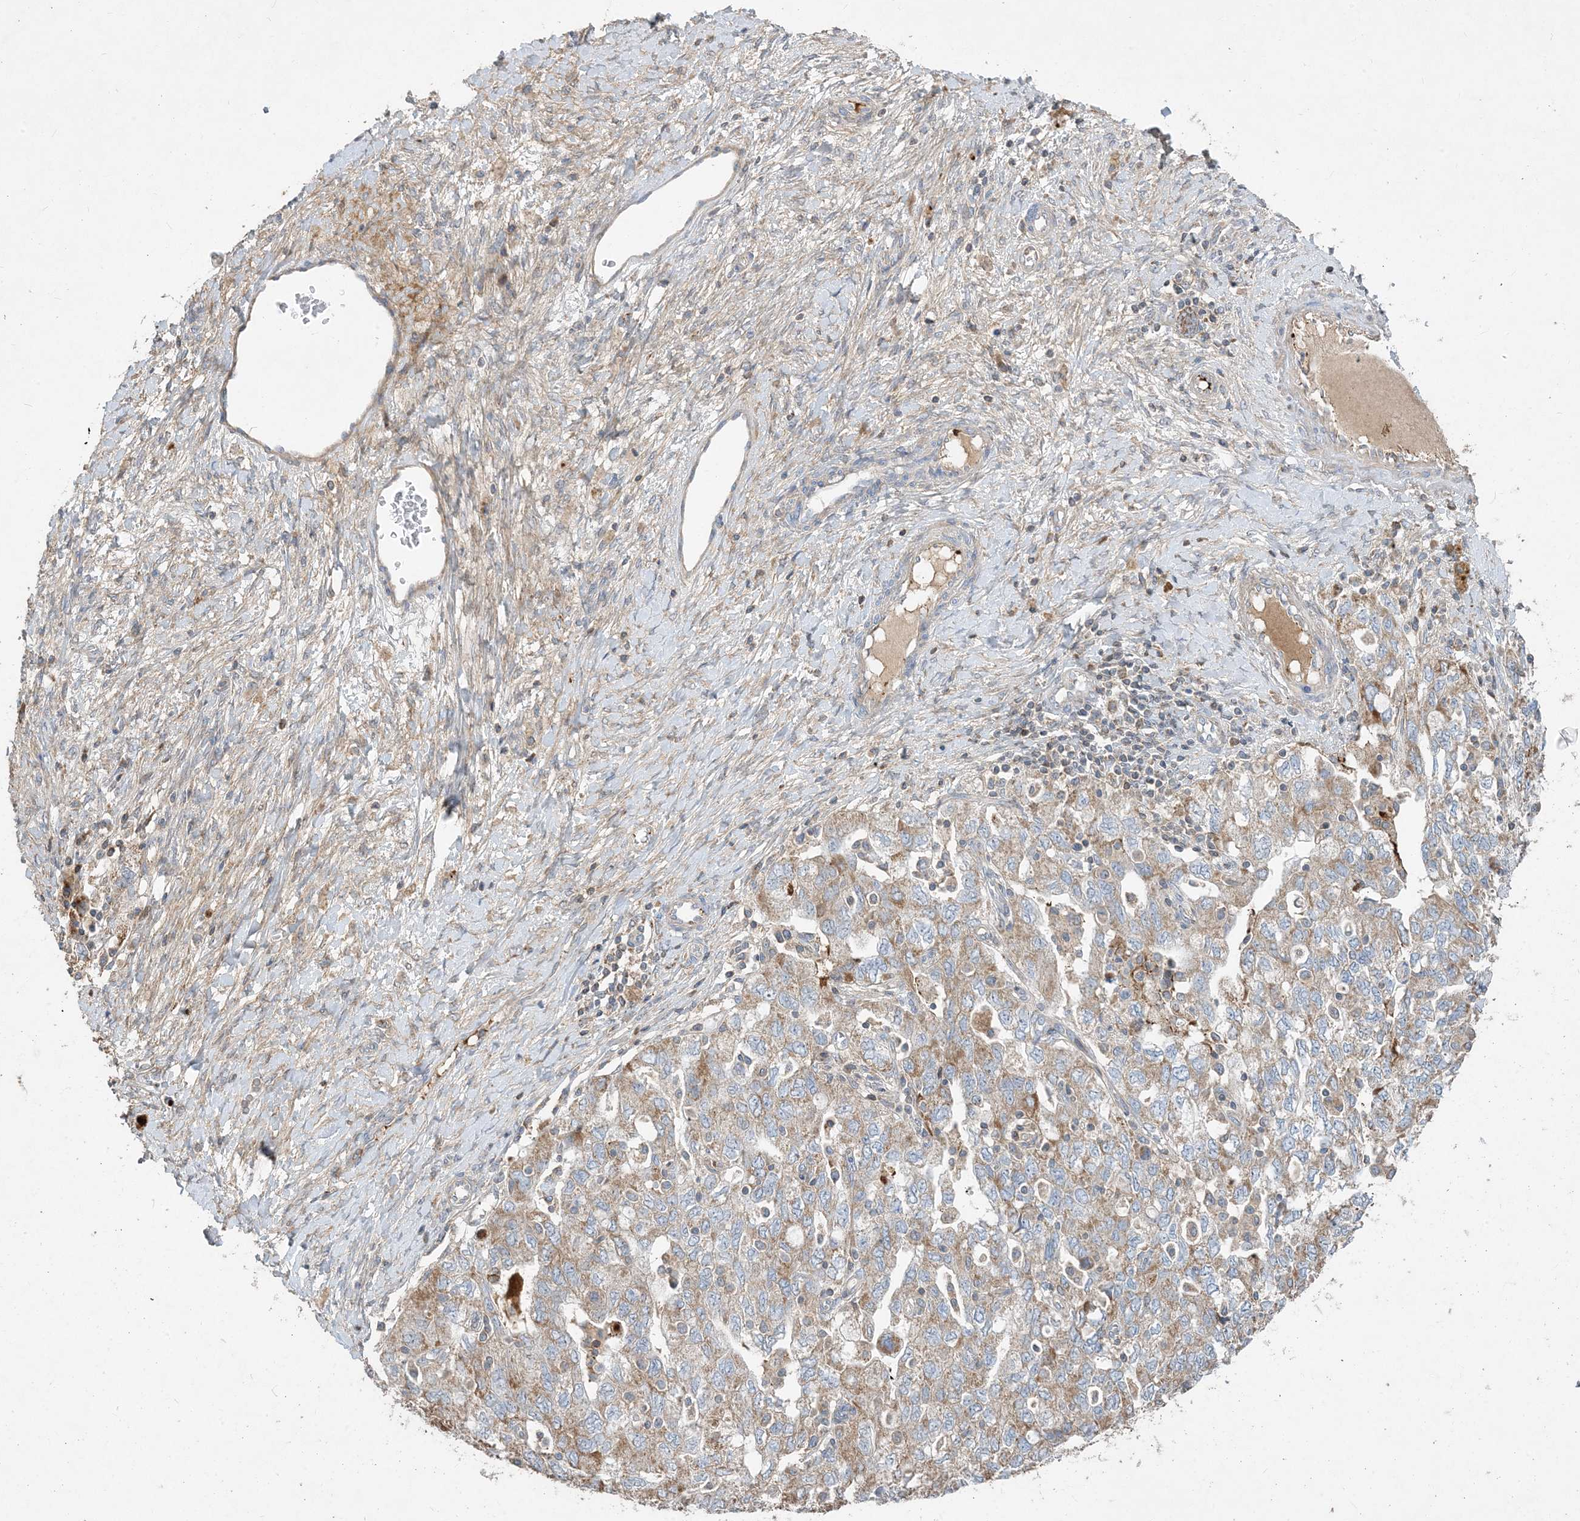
{"staining": {"intensity": "moderate", "quantity": "25%-75%", "location": "cytoplasmic/membranous"}, "tissue": "ovarian cancer", "cell_type": "Tumor cells", "image_type": "cancer", "snomed": [{"axis": "morphology", "description": "Carcinoma, NOS"}, {"axis": "morphology", "description": "Cystadenocarcinoma, serous, NOS"}, {"axis": "topography", "description": "Ovary"}], "caption": "Immunohistochemical staining of human serous cystadenocarcinoma (ovarian) exhibits medium levels of moderate cytoplasmic/membranous protein positivity in about 25%-75% of tumor cells. The protein is shown in brown color, while the nuclei are stained blue.", "gene": "ECHDC1", "patient": {"sex": "female", "age": 69}}